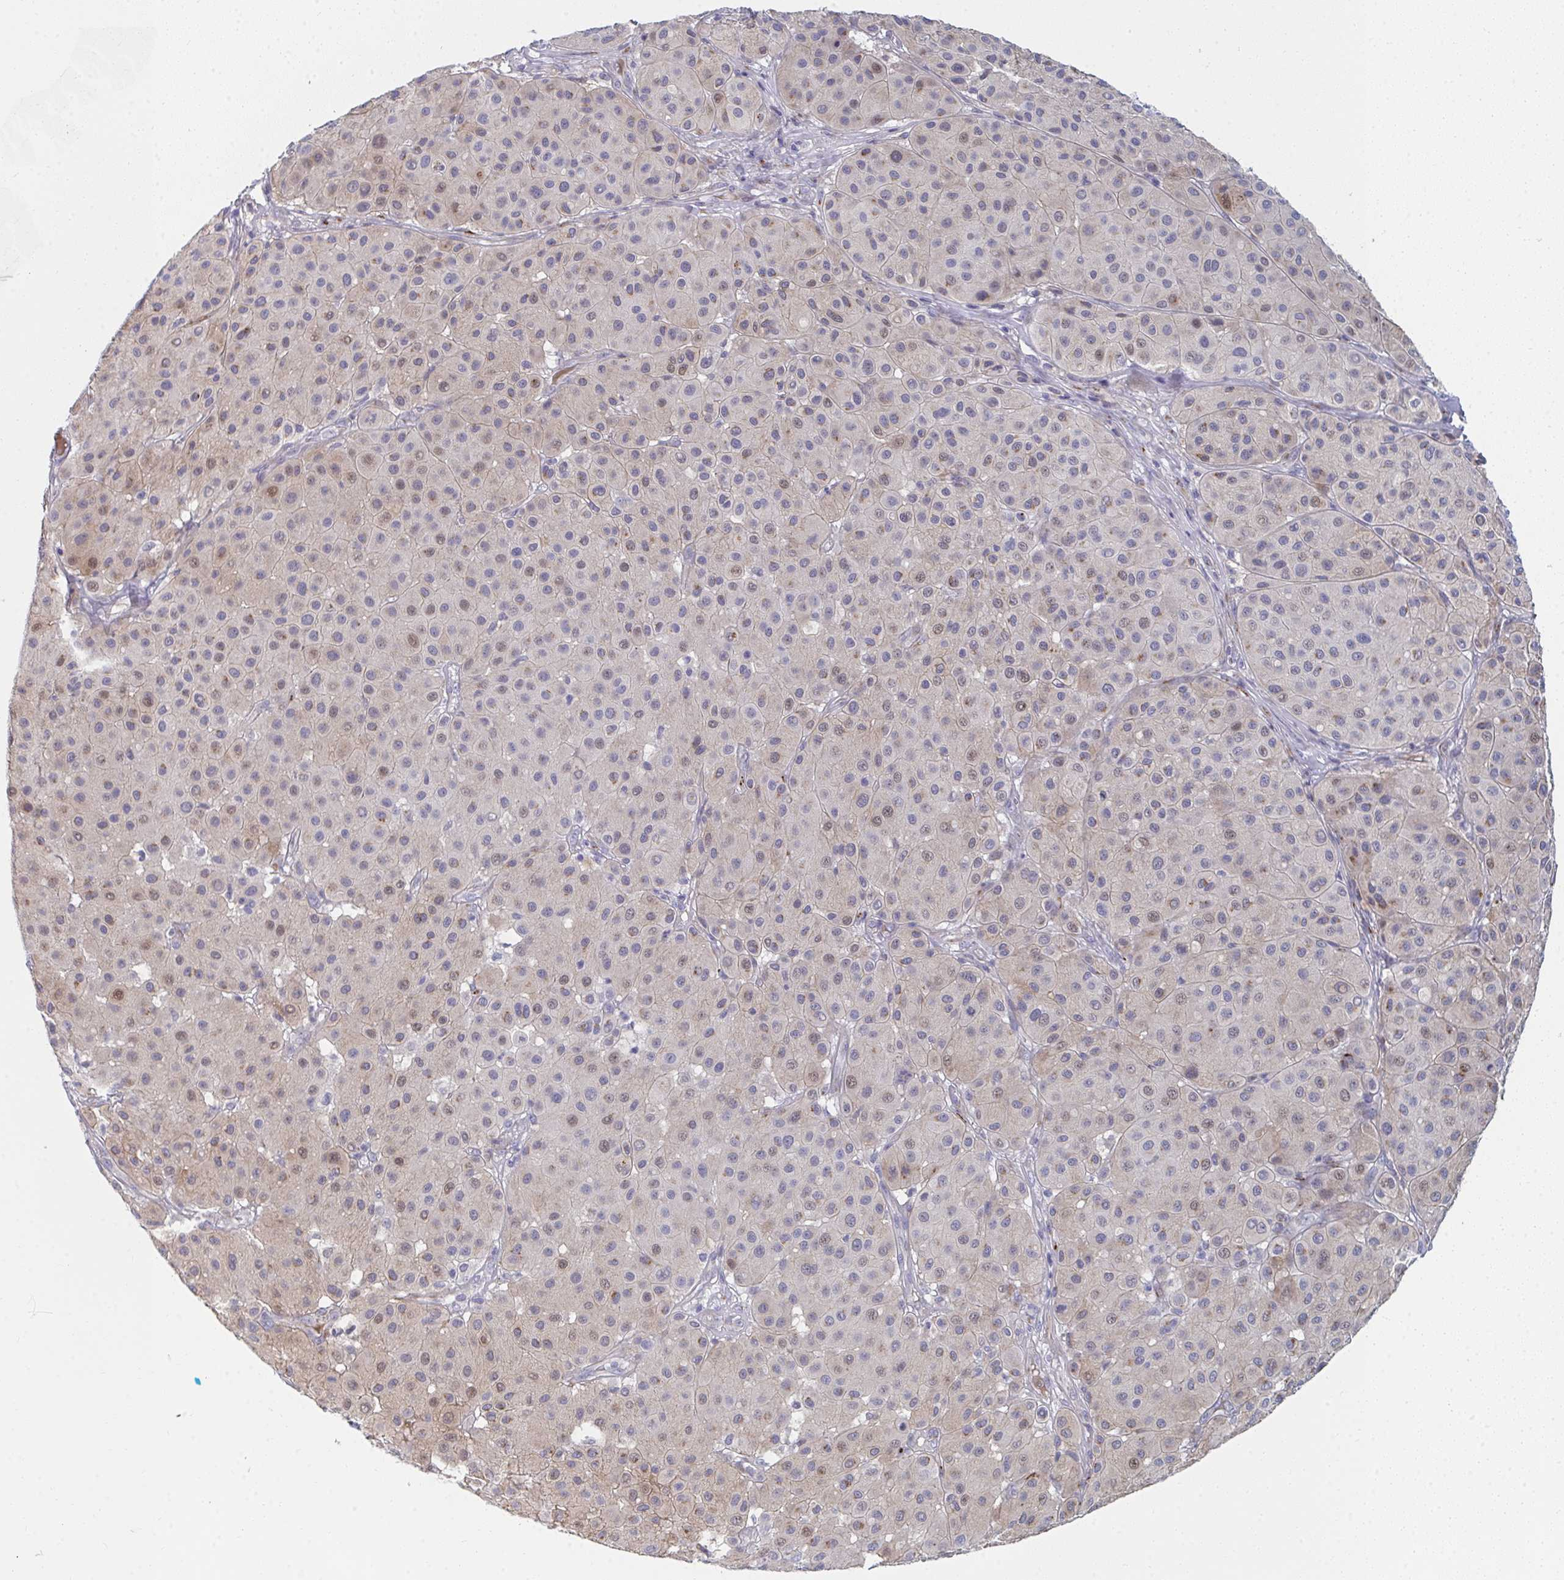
{"staining": {"intensity": "weak", "quantity": "25%-75%", "location": "nuclear"}, "tissue": "melanoma", "cell_type": "Tumor cells", "image_type": "cancer", "snomed": [{"axis": "morphology", "description": "Malignant melanoma, Metastatic site"}, {"axis": "topography", "description": "Smooth muscle"}], "caption": "About 25%-75% of tumor cells in malignant melanoma (metastatic site) reveal weak nuclear protein expression as visualized by brown immunohistochemical staining.", "gene": "PSMG1", "patient": {"sex": "male", "age": 41}}